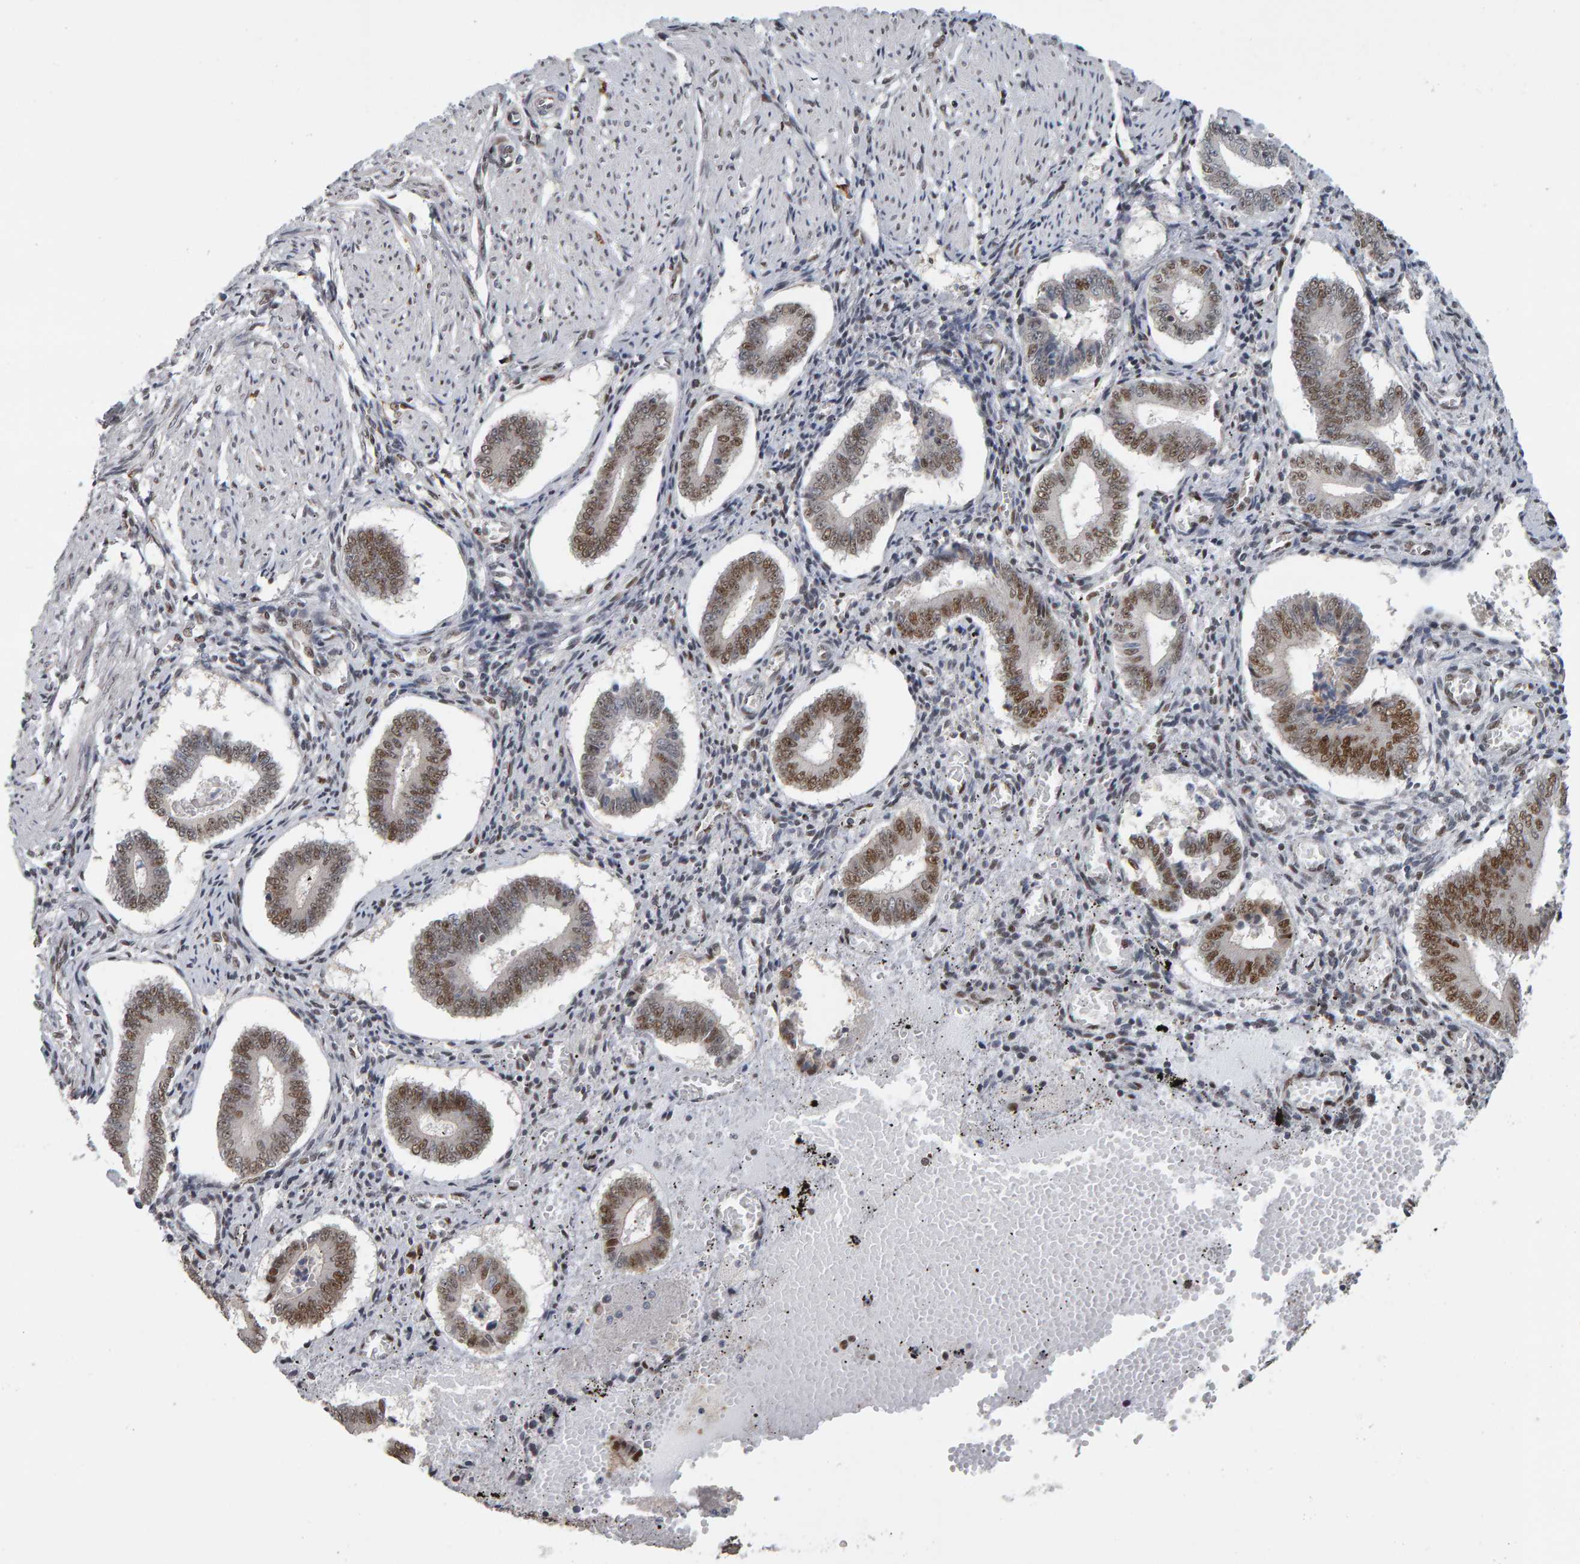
{"staining": {"intensity": "weak", "quantity": "<25%", "location": "nuclear"}, "tissue": "endometrium", "cell_type": "Cells in endometrial stroma", "image_type": "normal", "snomed": [{"axis": "morphology", "description": "Normal tissue, NOS"}, {"axis": "topography", "description": "Endometrium"}], "caption": "IHC micrograph of normal endometrium: endometrium stained with DAB (3,3'-diaminobenzidine) exhibits no significant protein expression in cells in endometrial stroma. (Immunohistochemistry (ihc), brightfield microscopy, high magnification).", "gene": "ATF7IP", "patient": {"sex": "female", "age": 42}}